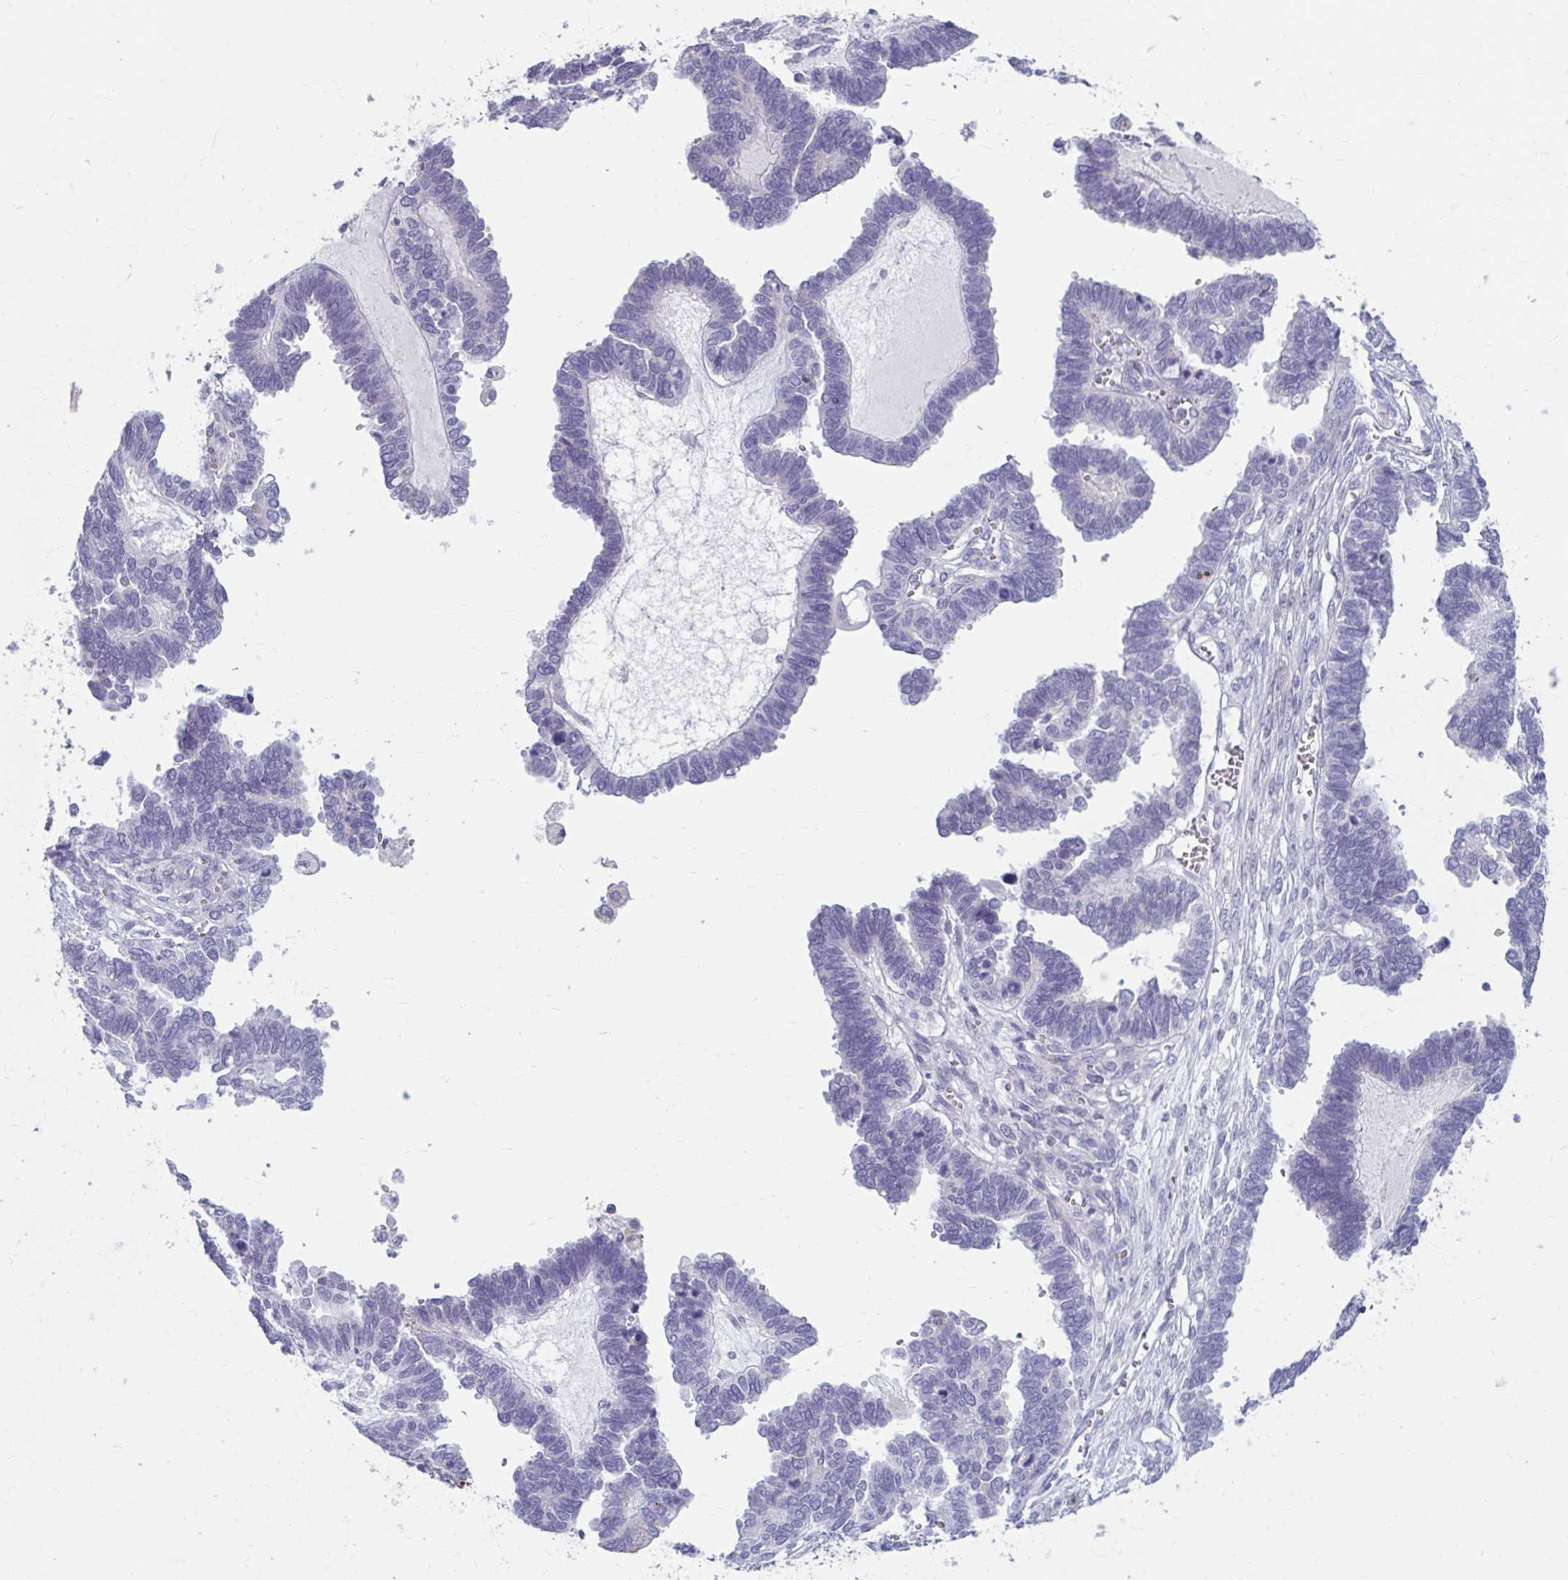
{"staining": {"intensity": "negative", "quantity": "none", "location": "none"}, "tissue": "ovarian cancer", "cell_type": "Tumor cells", "image_type": "cancer", "snomed": [{"axis": "morphology", "description": "Cystadenocarcinoma, serous, NOS"}, {"axis": "topography", "description": "Ovary"}], "caption": "This is an immunohistochemistry micrograph of ovarian cancer (serous cystadenocarcinoma). There is no staining in tumor cells.", "gene": "MSMO1", "patient": {"sex": "female", "age": 51}}